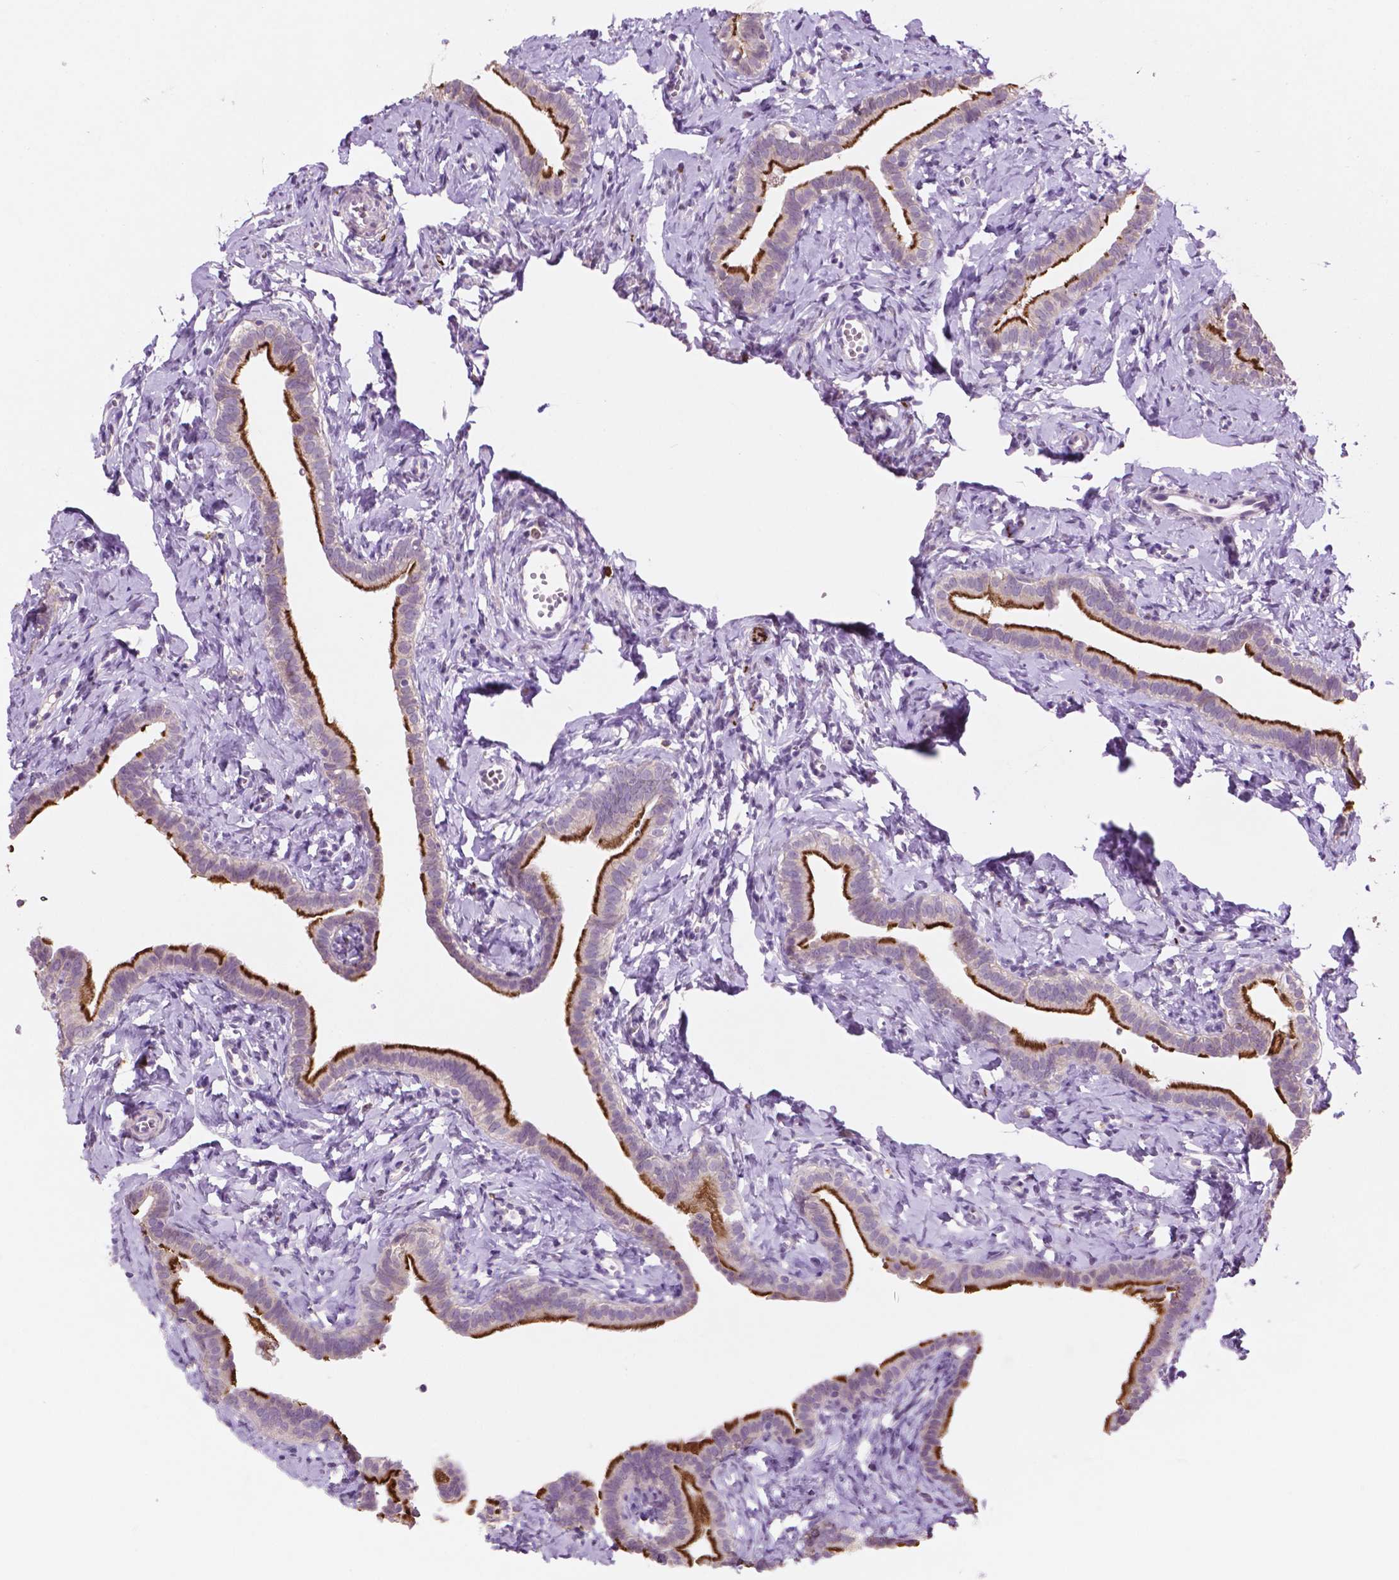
{"staining": {"intensity": "strong", "quantity": "25%-75%", "location": "cytoplasmic/membranous"}, "tissue": "fallopian tube", "cell_type": "Glandular cells", "image_type": "normal", "snomed": [{"axis": "morphology", "description": "Normal tissue, NOS"}, {"axis": "topography", "description": "Fallopian tube"}], "caption": "A high-resolution histopathology image shows immunohistochemistry (IHC) staining of benign fallopian tube, which shows strong cytoplasmic/membranous positivity in about 25%-75% of glandular cells.", "gene": "LRP1B", "patient": {"sex": "female", "age": 41}}